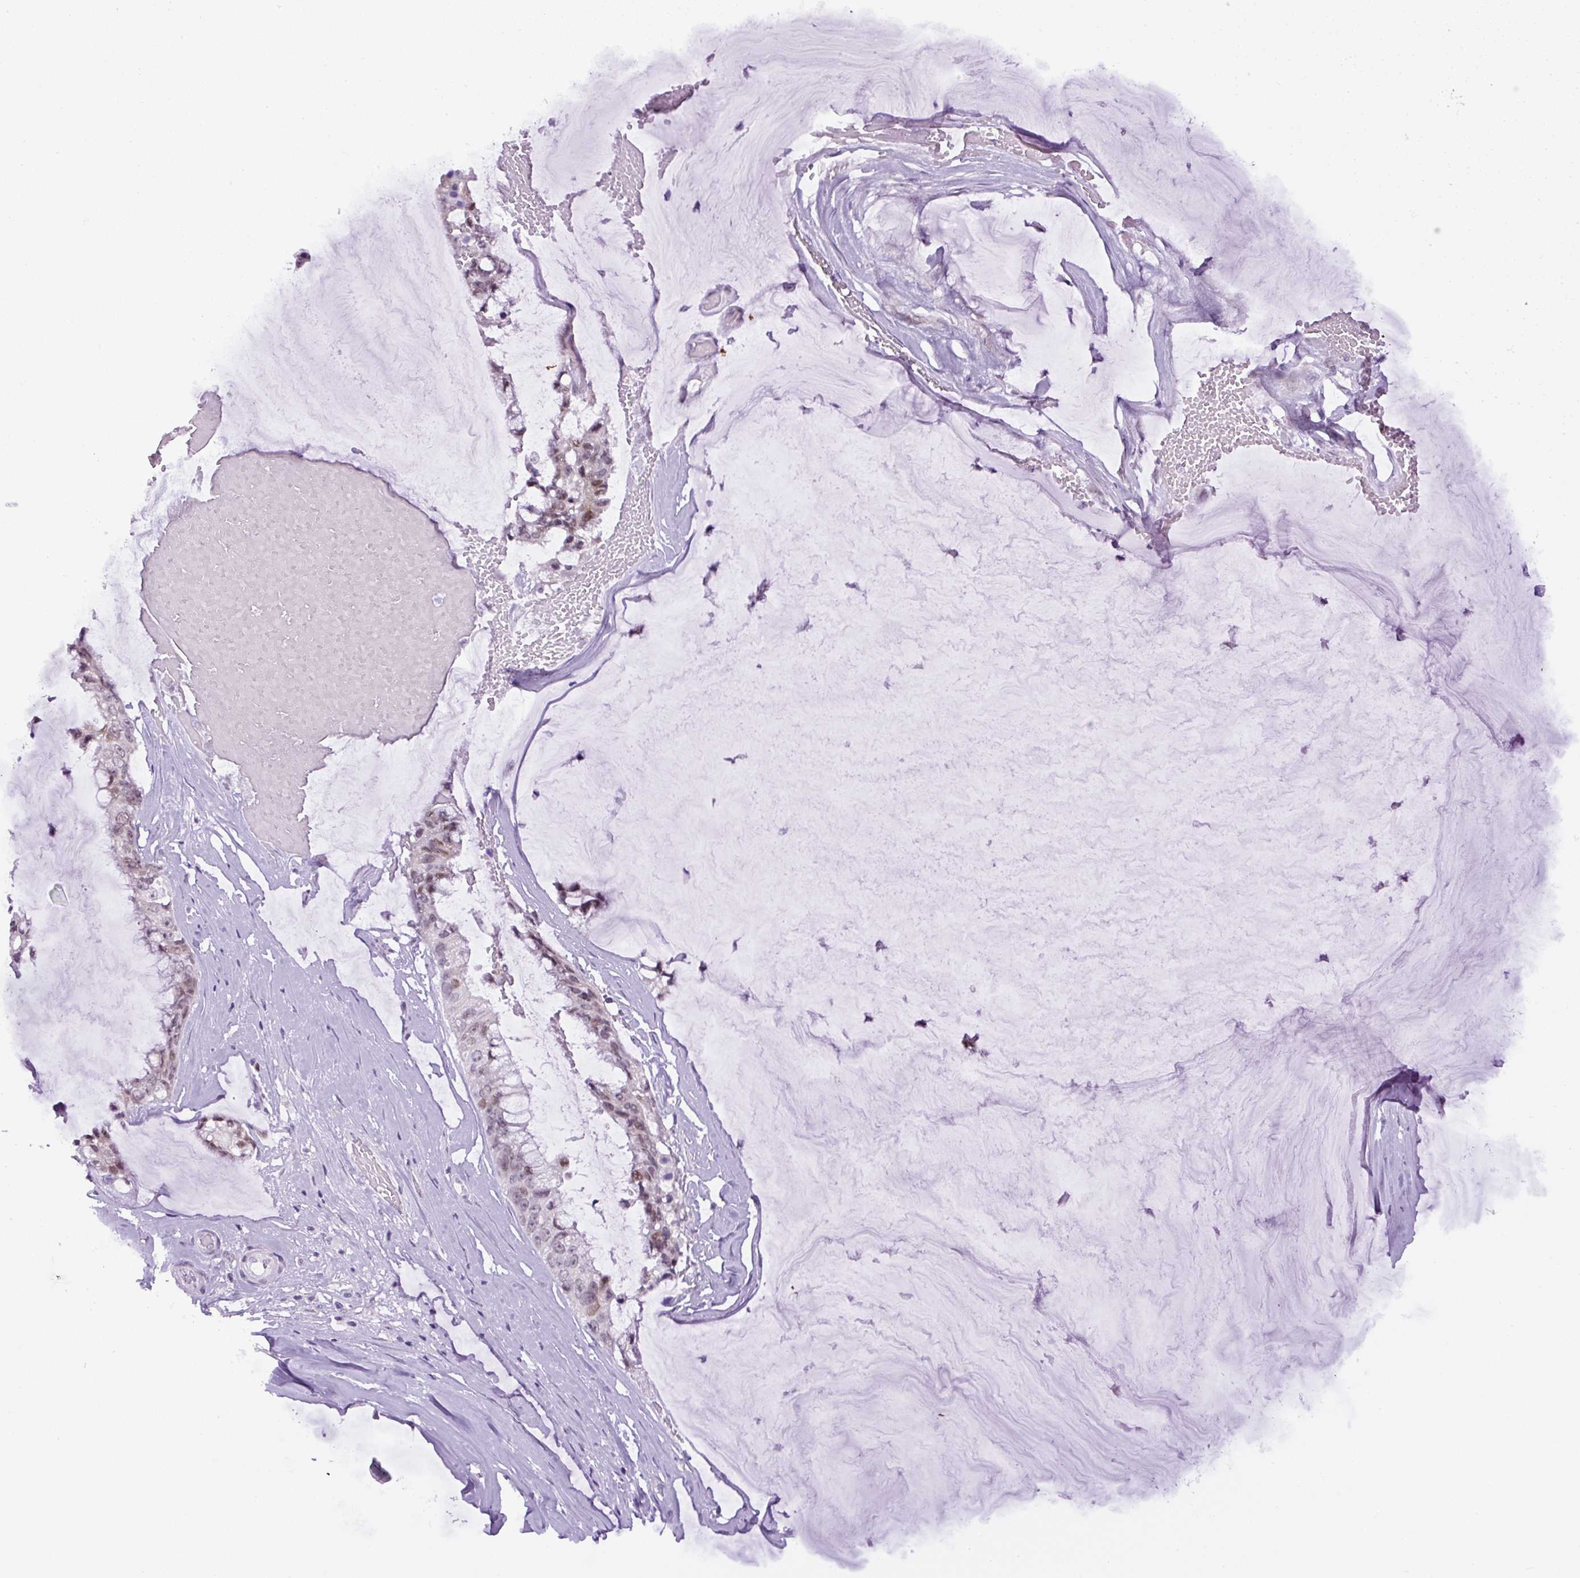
{"staining": {"intensity": "moderate", "quantity": "<25%", "location": "nuclear"}, "tissue": "ovarian cancer", "cell_type": "Tumor cells", "image_type": "cancer", "snomed": [{"axis": "morphology", "description": "Cystadenocarcinoma, mucinous, NOS"}, {"axis": "topography", "description": "Ovary"}], "caption": "Immunohistochemistry (IHC) histopathology image of neoplastic tissue: human ovarian mucinous cystadenocarcinoma stained using immunohistochemistry (IHC) exhibits low levels of moderate protein expression localized specifically in the nuclear of tumor cells, appearing as a nuclear brown color.", "gene": "RHBDD2", "patient": {"sex": "female", "age": 39}}